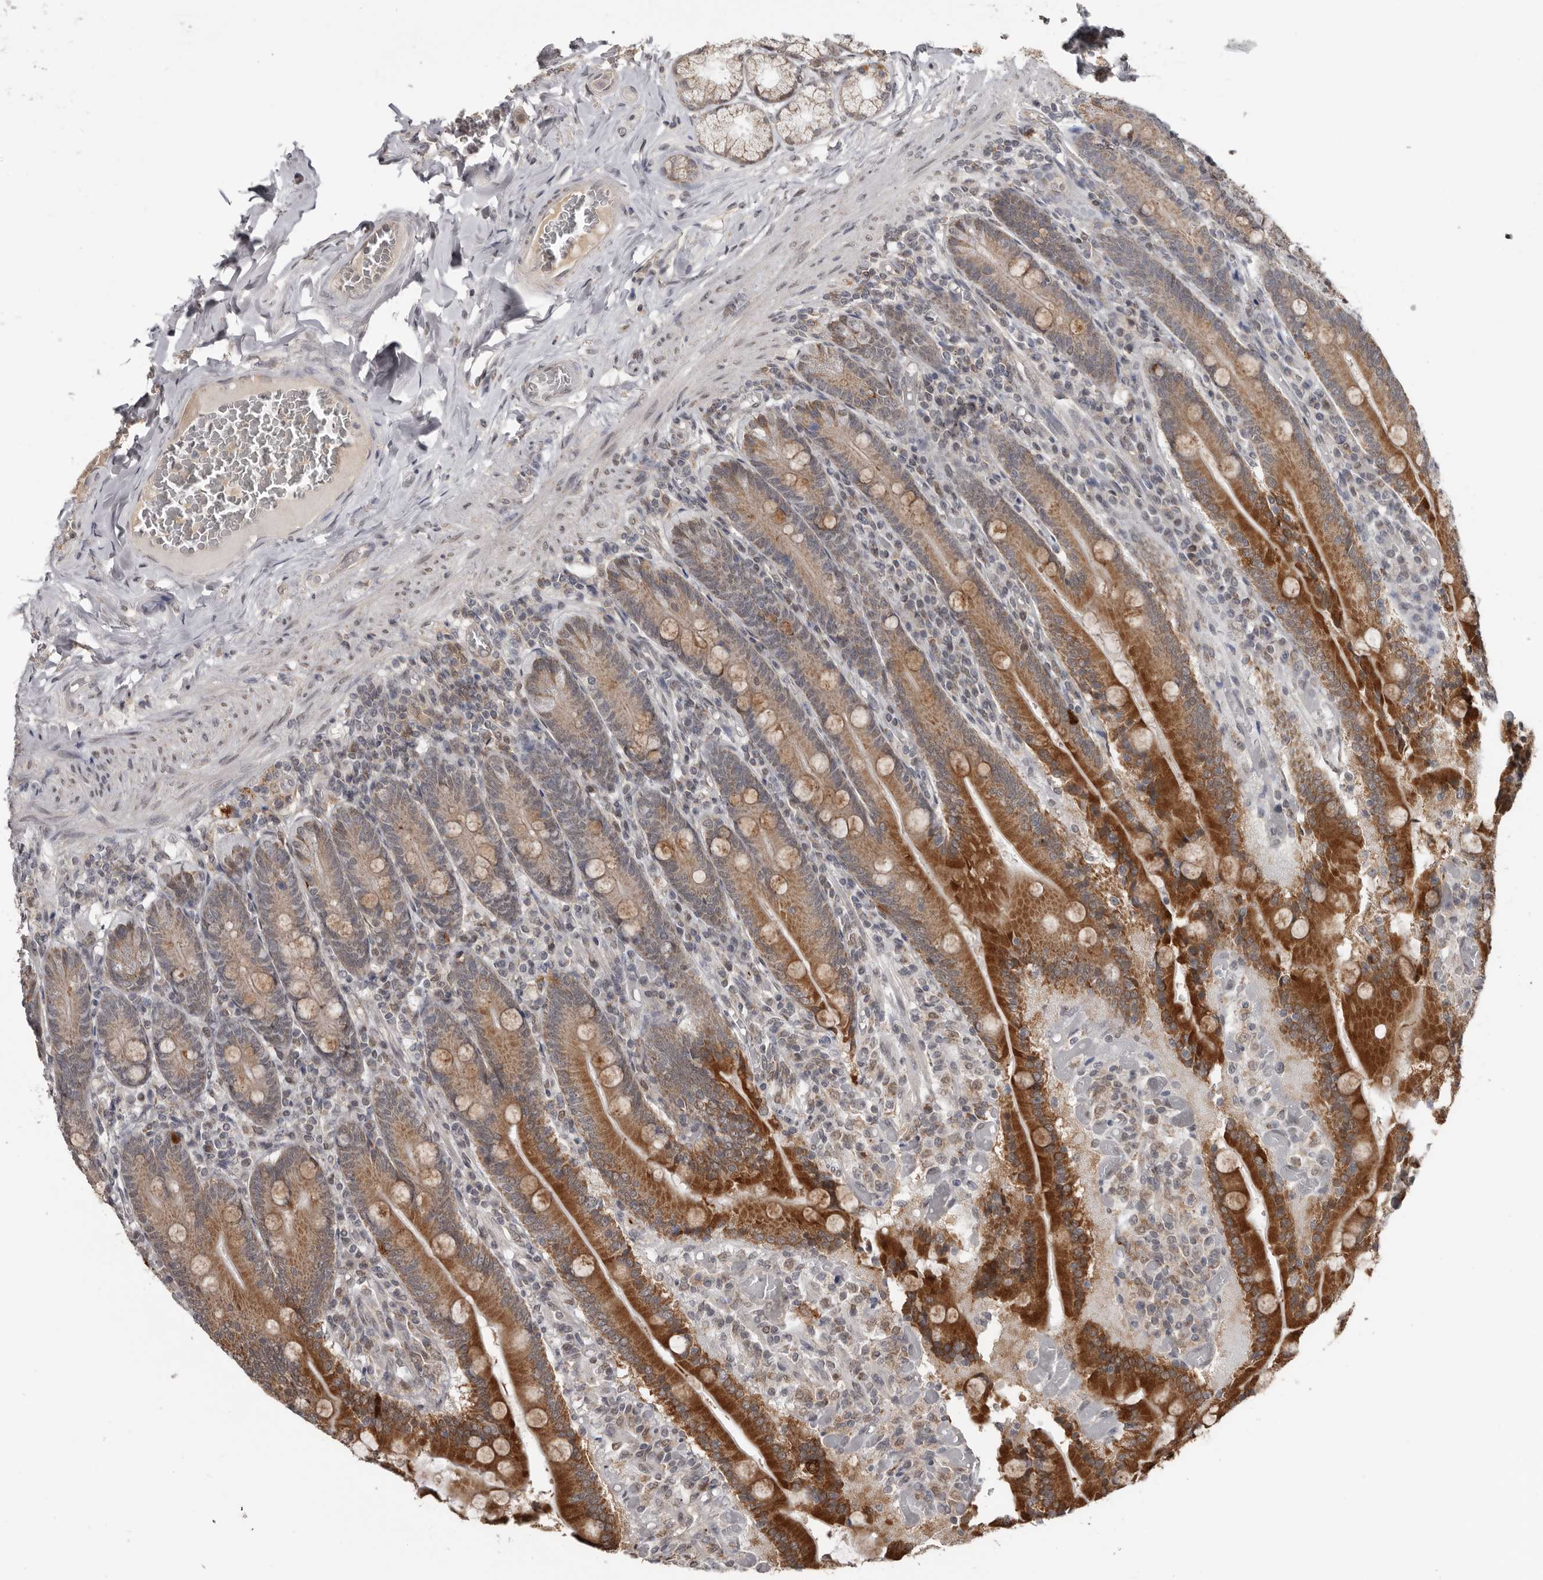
{"staining": {"intensity": "strong", "quantity": ">75%", "location": "cytoplasmic/membranous"}, "tissue": "duodenum", "cell_type": "Glandular cells", "image_type": "normal", "snomed": [{"axis": "morphology", "description": "Normal tissue, NOS"}, {"axis": "topography", "description": "Duodenum"}], "caption": "Glandular cells exhibit high levels of strong cytoplasmic/membranous staining in approximately >75% of cells in benign duodenum.", "gene": "MOGAT2", "patient": {"sex": "female", "age": 62}}